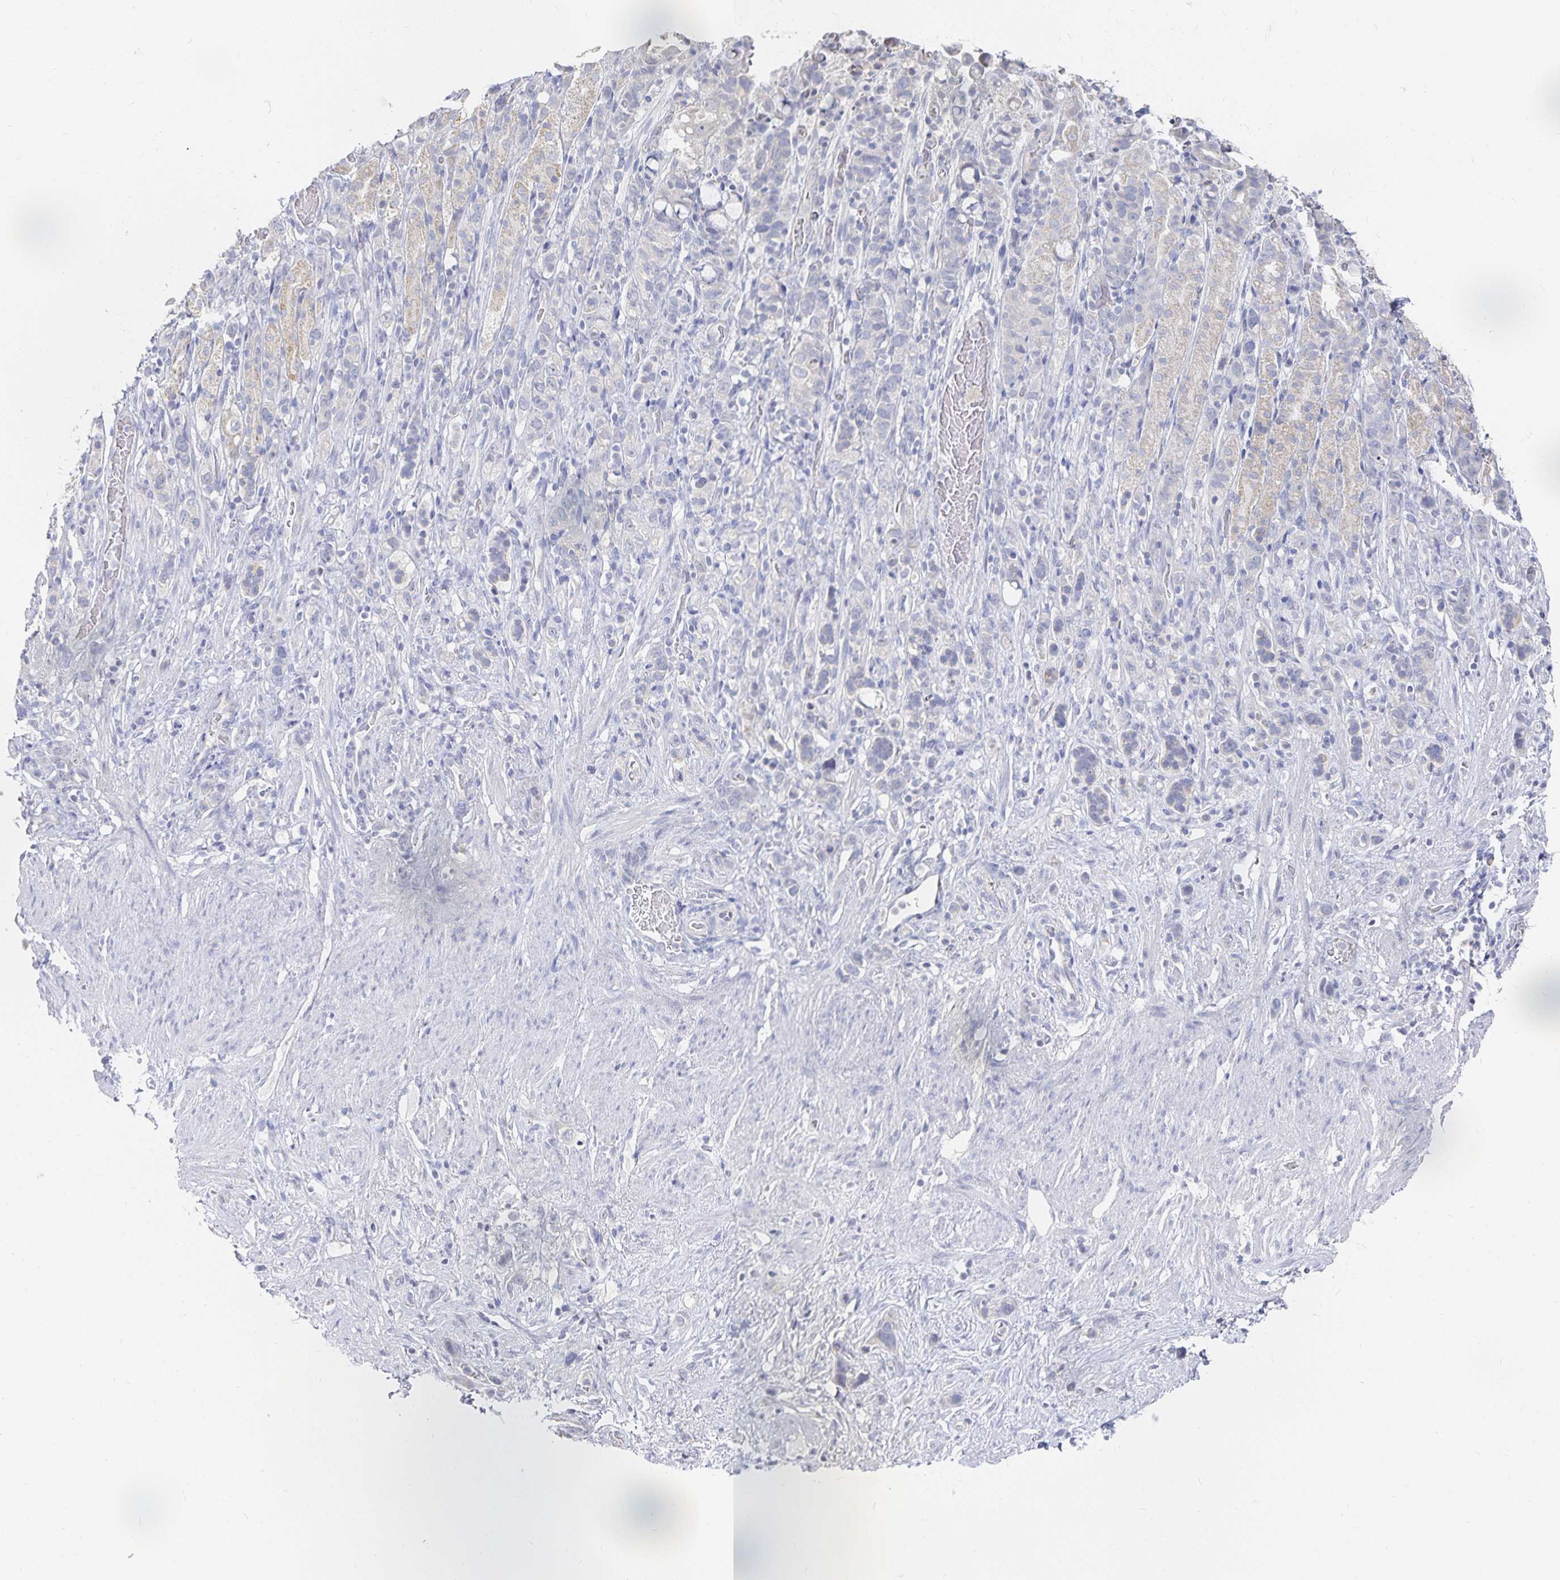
{"staining": {"intensity": "negative", "quantity": "none", "location": "none"}, "tissue": "stomach cancer", "cell_type": "Tumor cells", "image_type": "cancer", "snomed": [{"axis": "morphology", "description": "Adenocarcinoma, NOS"}, {"axis": "topography", "description": "Stomach"}], "caption": "Human stomach adenocarcinoma stained for a protein using immunohistochemistry demonstrates no positivity in tumor cells.", "gene": "DNAH9", "patient": {"sex": "female", "age": 65}}